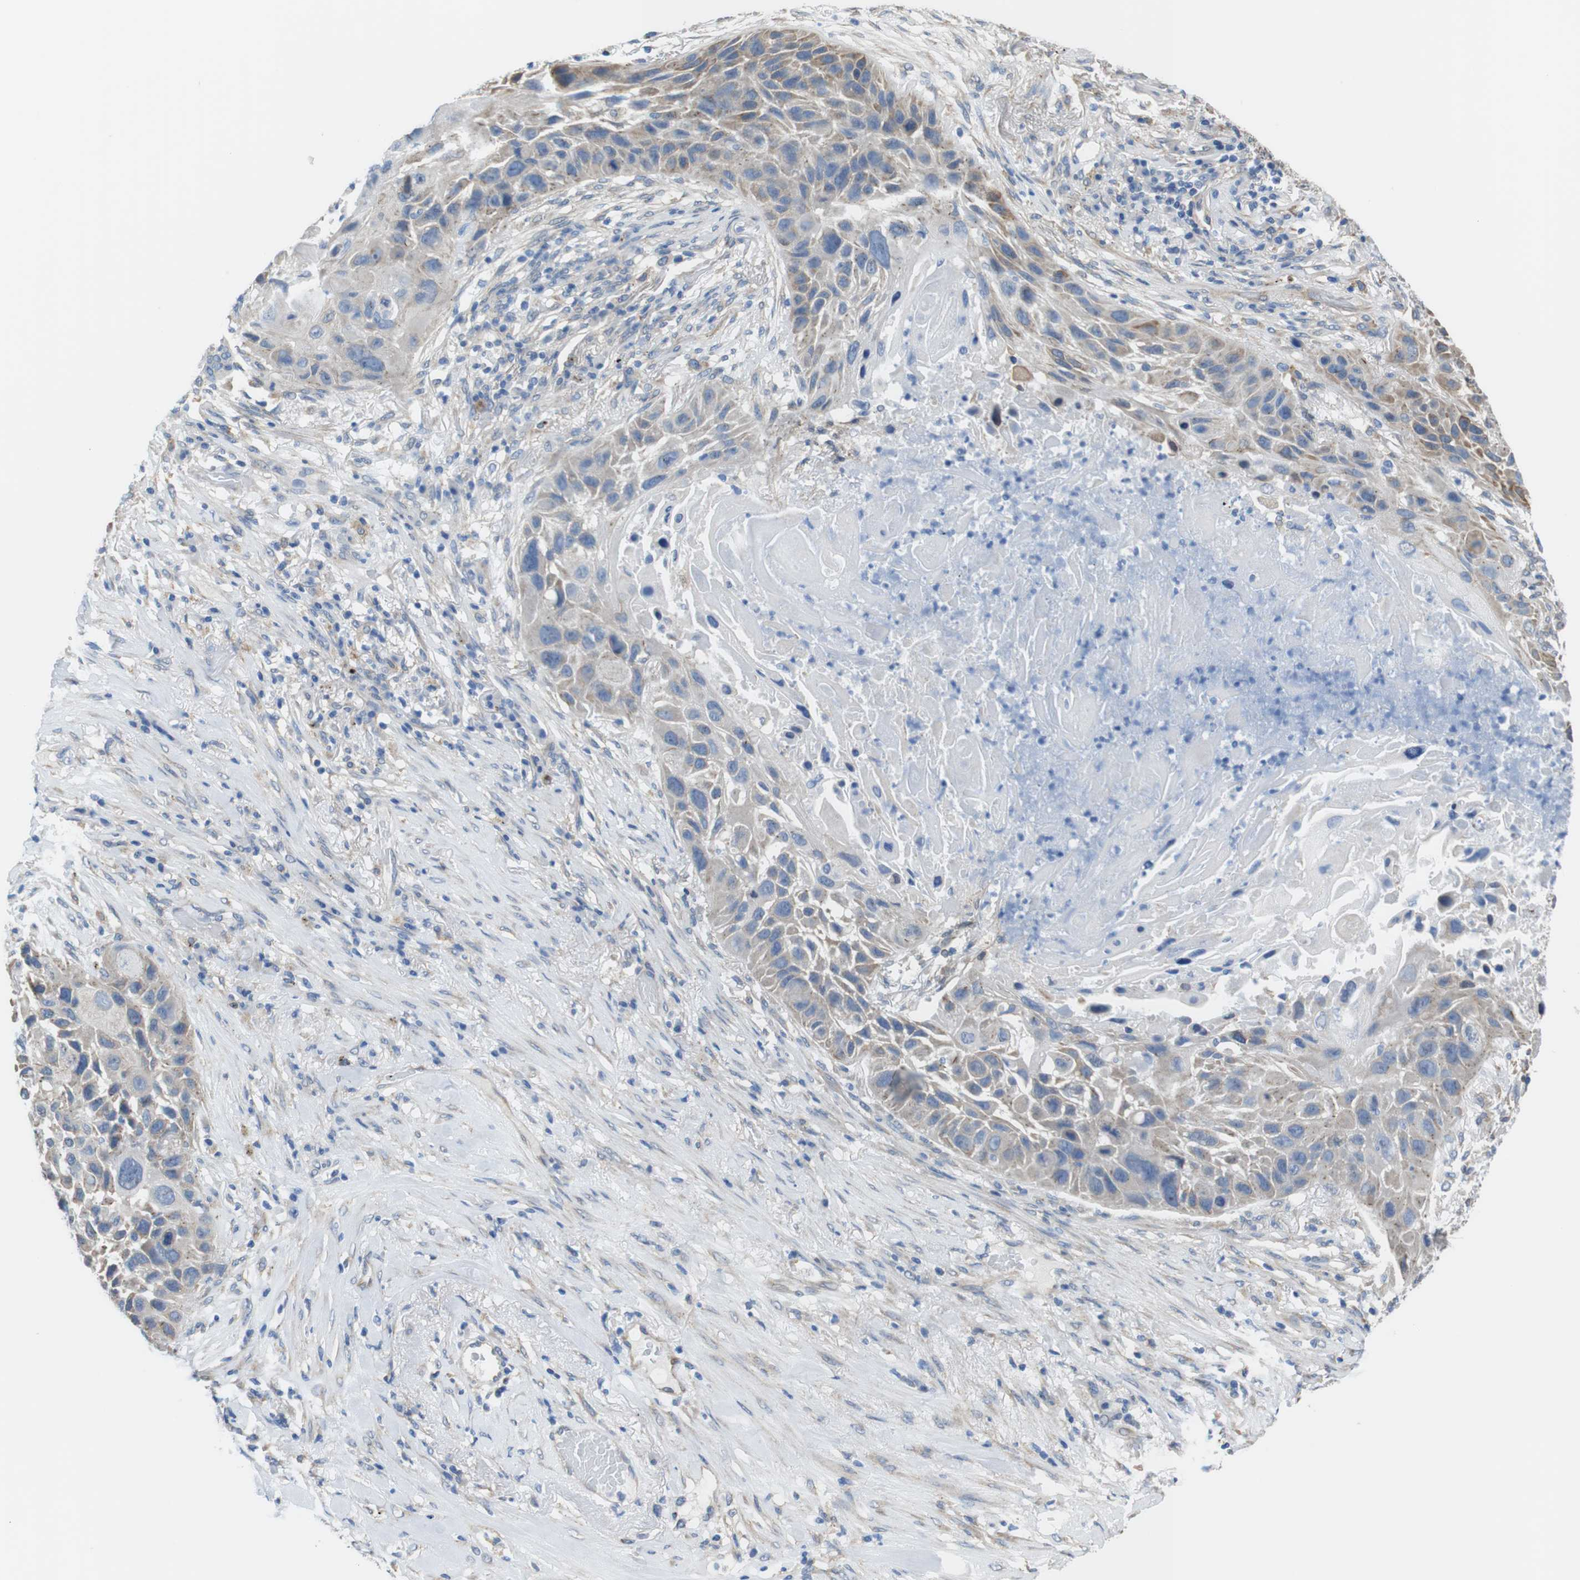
{"staining": {"intensity": "weak", "quantity": "25%-75%", "location": "cytoplasmic/membranous"}, "tissue": "lung cancer", "cell_type": "Tumor cells", "image_type": "cancer", "snomed": [{"axis": "morphology", "description": "Squamous cell carcinoma, NOS"}, {"axis": "topography", "description": "Lung"}], "caption": "Lung cancer stained for a protein demonstrates weak cytoplasmic/membranous positivity in tumor cells.", "gene": "CDH8", "patient": {"sex": "male", "age": 57}}